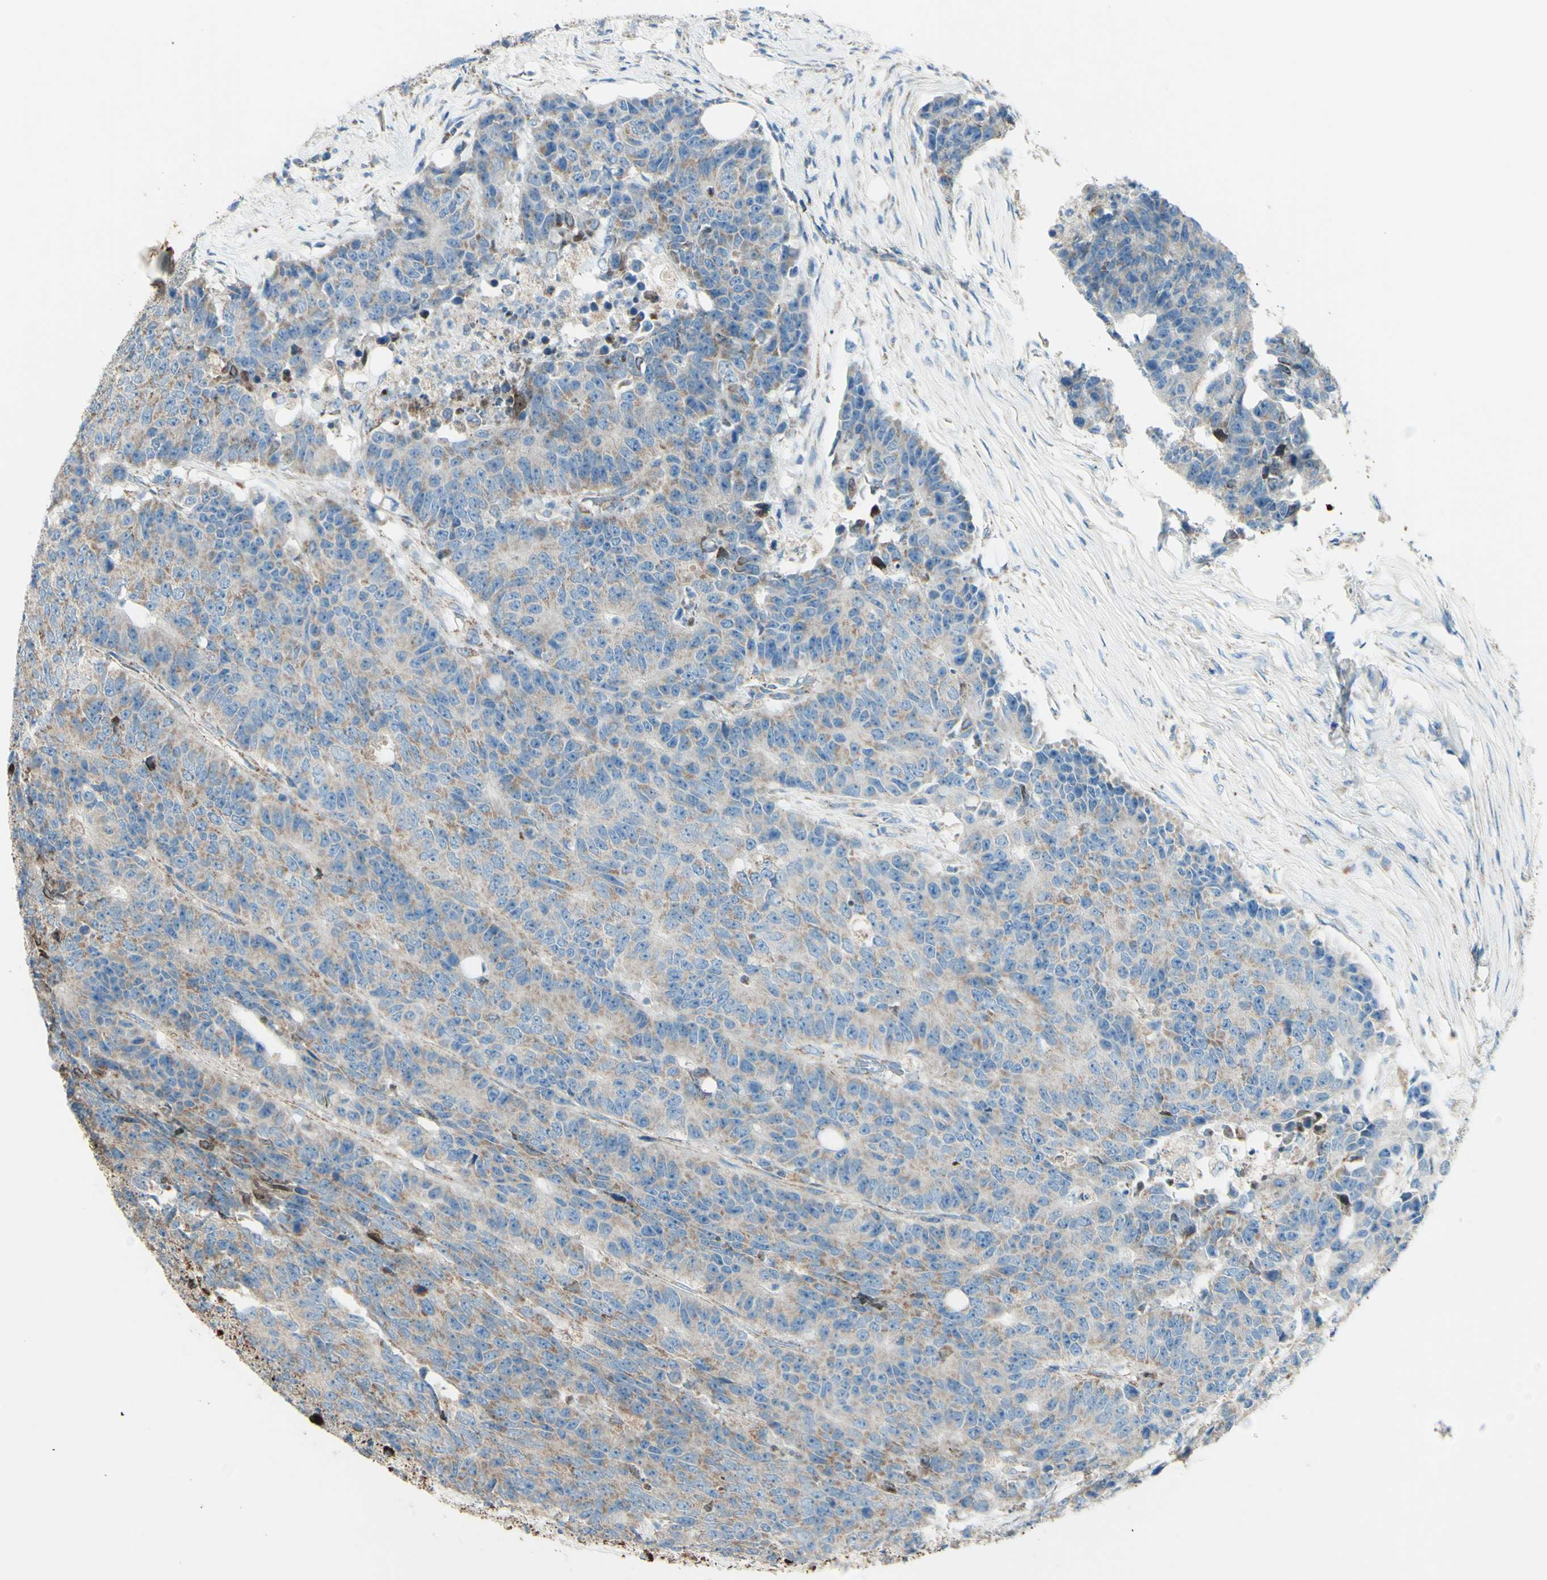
{"staining": {"intensity": "weak", "quantity": "25%-75%", "location": "cytoplasmic/membranous"}, "tissue": "colorectal cancer", "cell_type": "Tumor cells", "image_type": "cancer", "snomed": [{"axis": "morphology", "description": "Adenocarcinoma, NOS"}, {"axis": "topography", "description": "Colon"}], "caption": "The micrograph shows a brown stain indicating the presence of a protein in the cytoplasmic/membranous of tumor cells in adenocarcinoma (colorectal). Nuclei are stained in blue.", "gene": "RHOT1", "patient": {"sex": "female", "age": 86}}